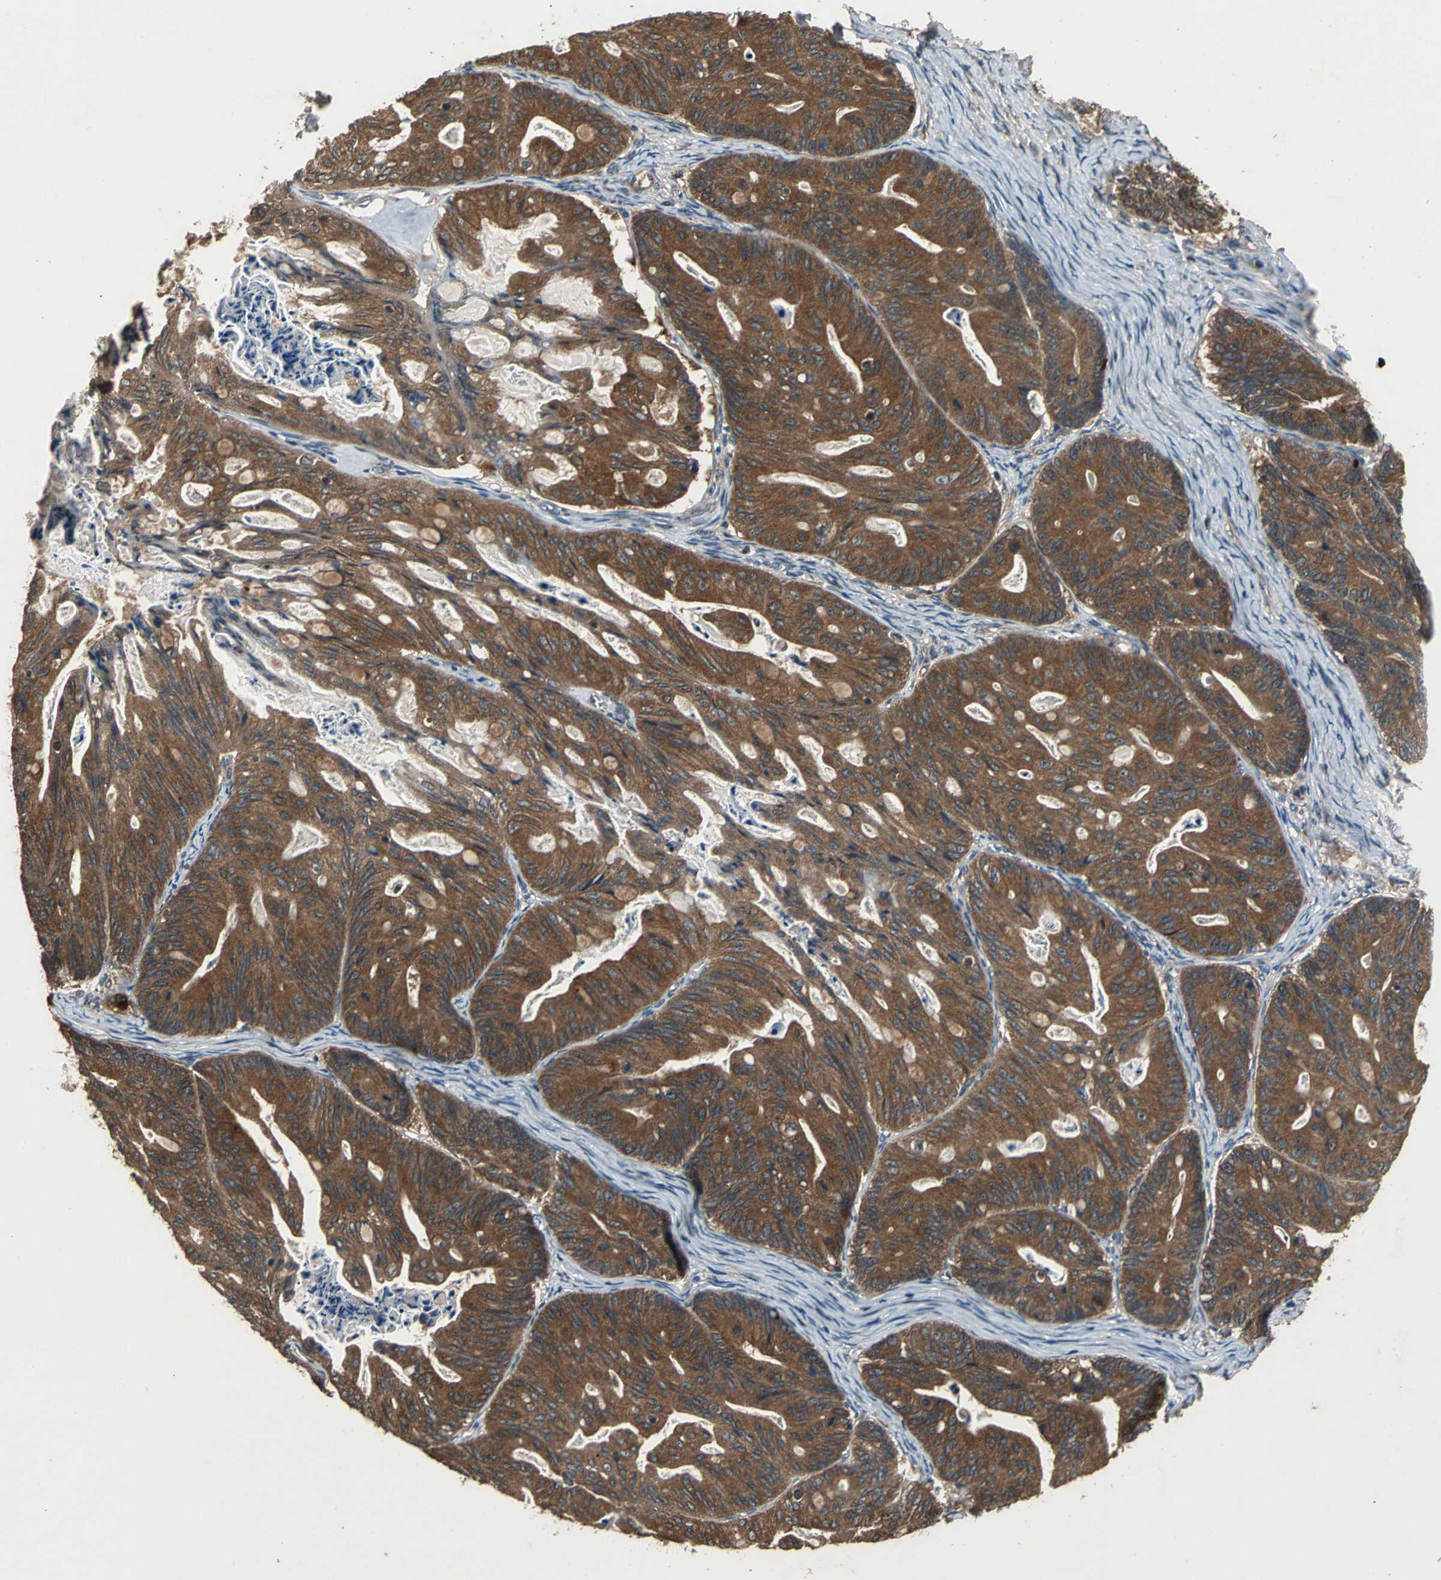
{"staining": {"intensity": "strong", "quantity": ">75%", "location": "cytoplasmic/membranous"}, "tissue": "ovarian cancer", "cell_type": "Tumor cells", "image_type": "cancer", "snomed": [{"axis": "morphology", "description": "Cystadenocarcinoma, mucinous, NOS"}, {"axis": "topography", "description": "Ovary"}], "caption": "An image showing strong cytoplasmic/membranous staining in approximately >75% of tumor cells in mucinous cystadenocarcinoma (ovarian), as visualized by brown immunohistochemical staining.", "gene": "ZNF608", "patient": {"sex": "female", "age": 36}}